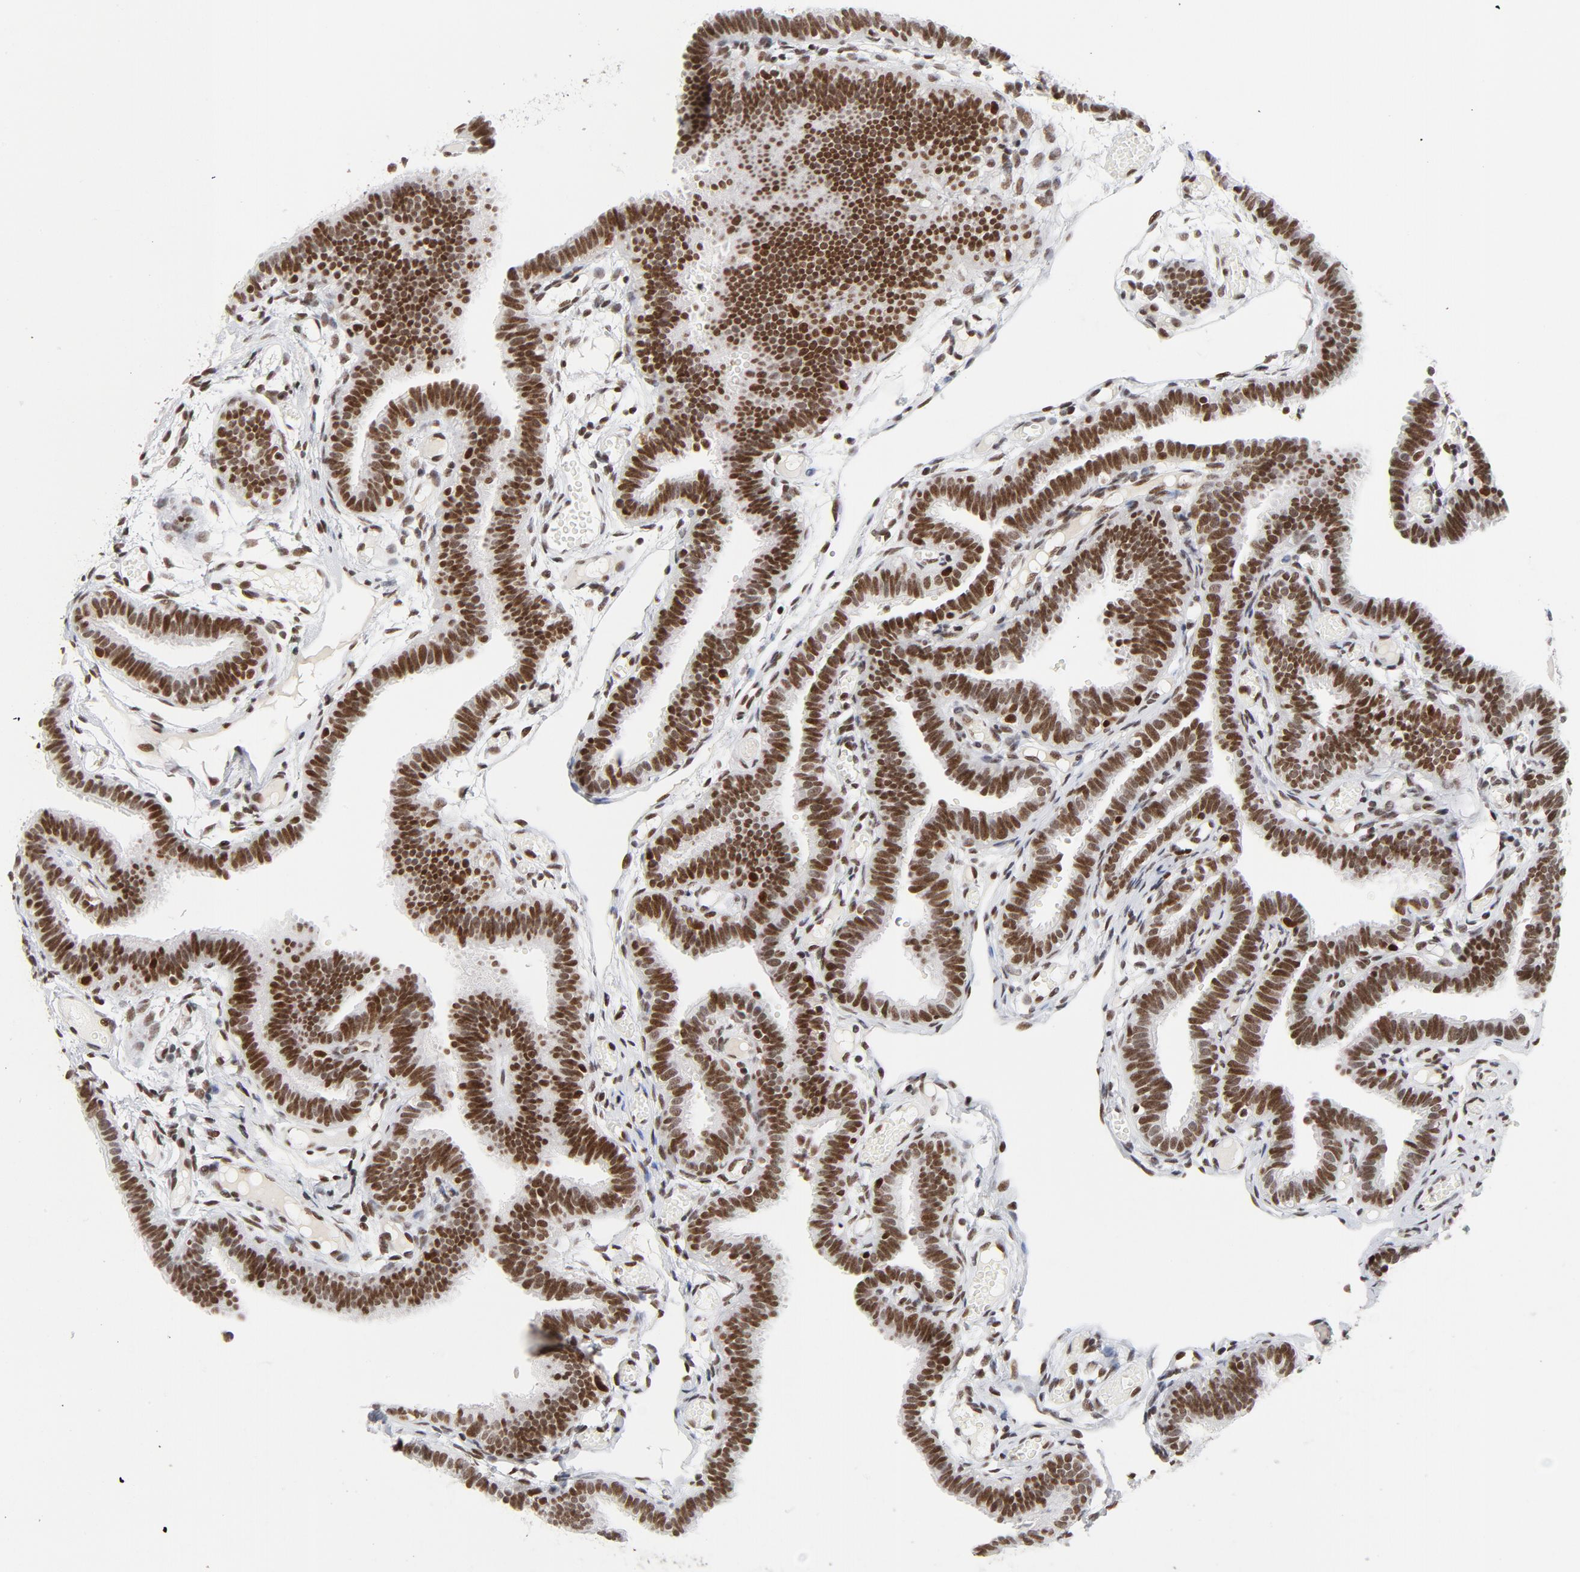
{"staining": {"intensity": "moderate", "quantity": ">75%", "location": "nuclear"}, "tissue": "fallopian tube", "cell_type": "Glandular cells", "image_type": "normal", "snomed": [{"axis": "morphology", "description": "Normal tissue, NOS"}, {"axis": "topography", "description": "Fallopian tube"}], "caption": "The photomicrograph shows staining of unremarkable fallopian tube, revealing moderate nuclear protein staining (brown color) within glandular cells. The staining is performed using DAB (3,3'-diaminobenzidine) brown chromogen to label protein expression. The nuclei are counter-stained blue using hematoxylin.", "gene": "RFC4", "patient": {"sex": "female", "age": 29}}